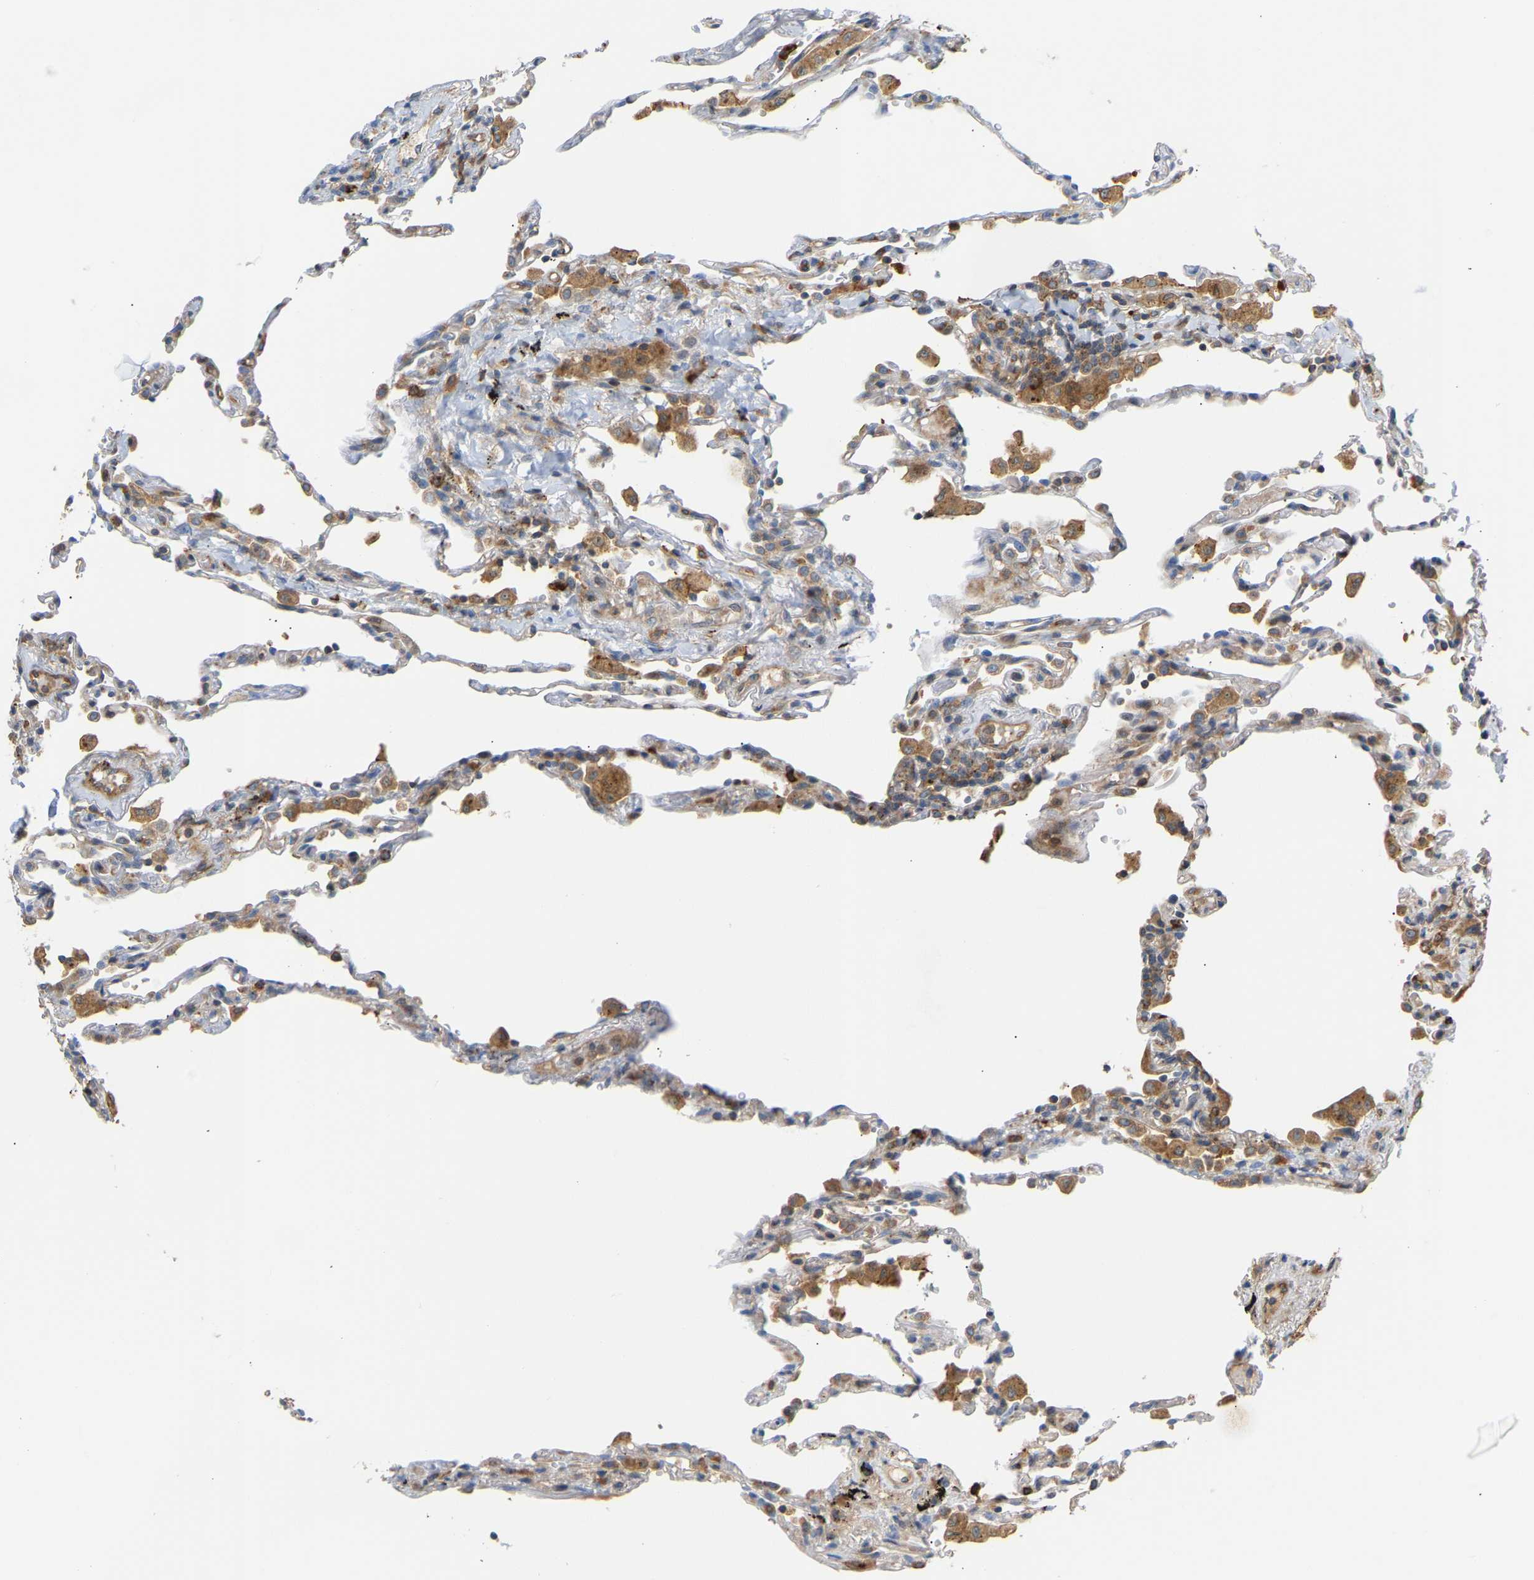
{"staining": {"intensity": "weak", "quantity": "<25%", "location": "cytoplasmic/membranous"}, "tissue": "lung", "cell_type": "Alveolar cells", "image_type": "normal", "snomed": [{"axis": "morphology", "description": "Normal tissue, NOS"}, {"axis": "topography", "description": "Lung"}], "caption": "Protein analysis of benign lung demonstrates no significant positivity in alveolar cells.", "gene": "PLCG2", "patient": {"sex": "male", "age": 59}}